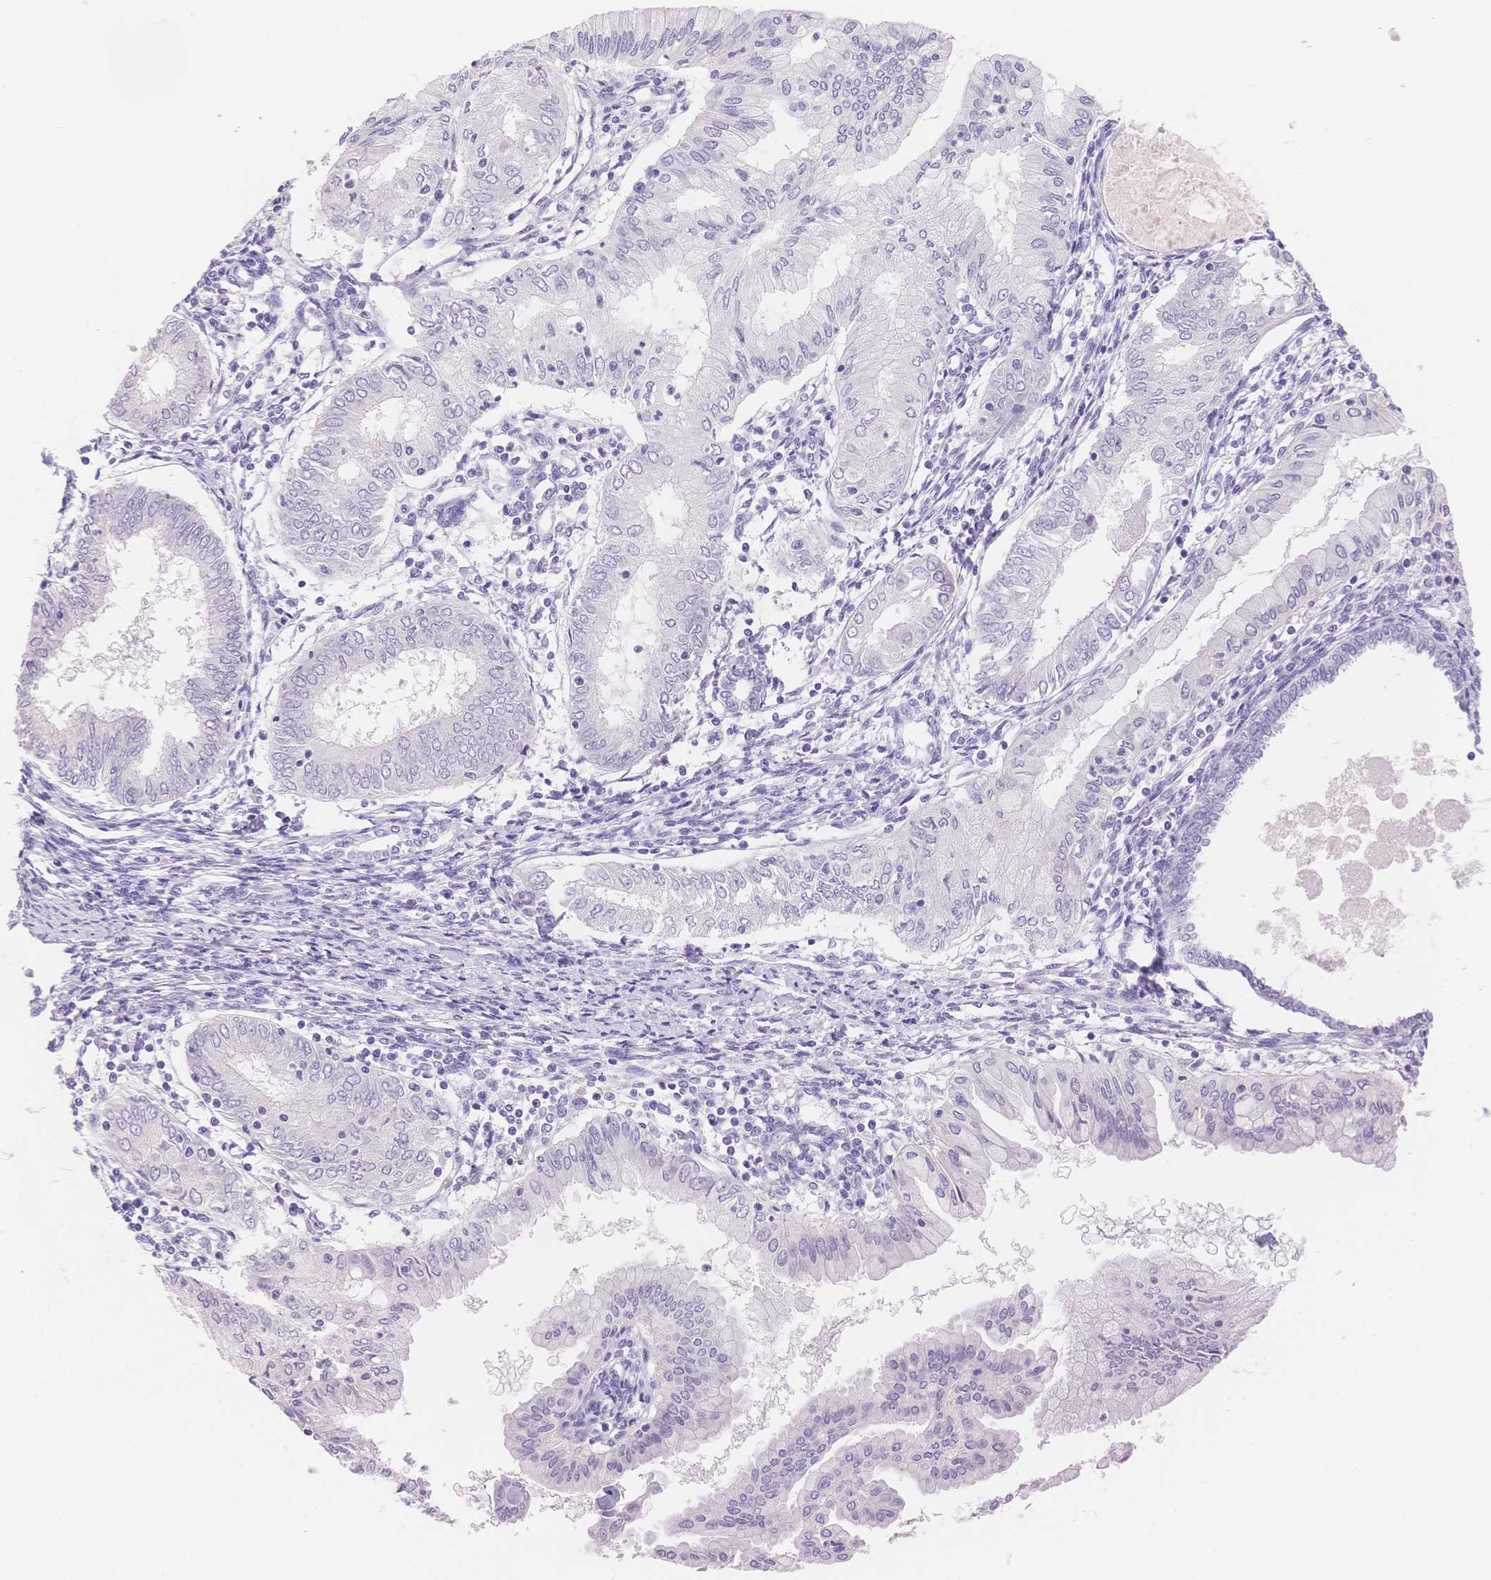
{"staining": {"intensity": "negative", "quantity": "none", "location": "none"}, "tissue": "endometrial cancer", "cell_type": "Tumor cells", "image_type": "cancer", "snomed": [{"axis": "morphology", "description": "Adenocarcinoma, NOS"}, {"axis": "topography", "description": "Endometrium"}], "caption": "Human adenocarcinoma (endometrial) stained for a protein using IHC shows no staining in tumor cells.", "gene": "MYOM1", "patient": {"sex": "female", "age": 68}}